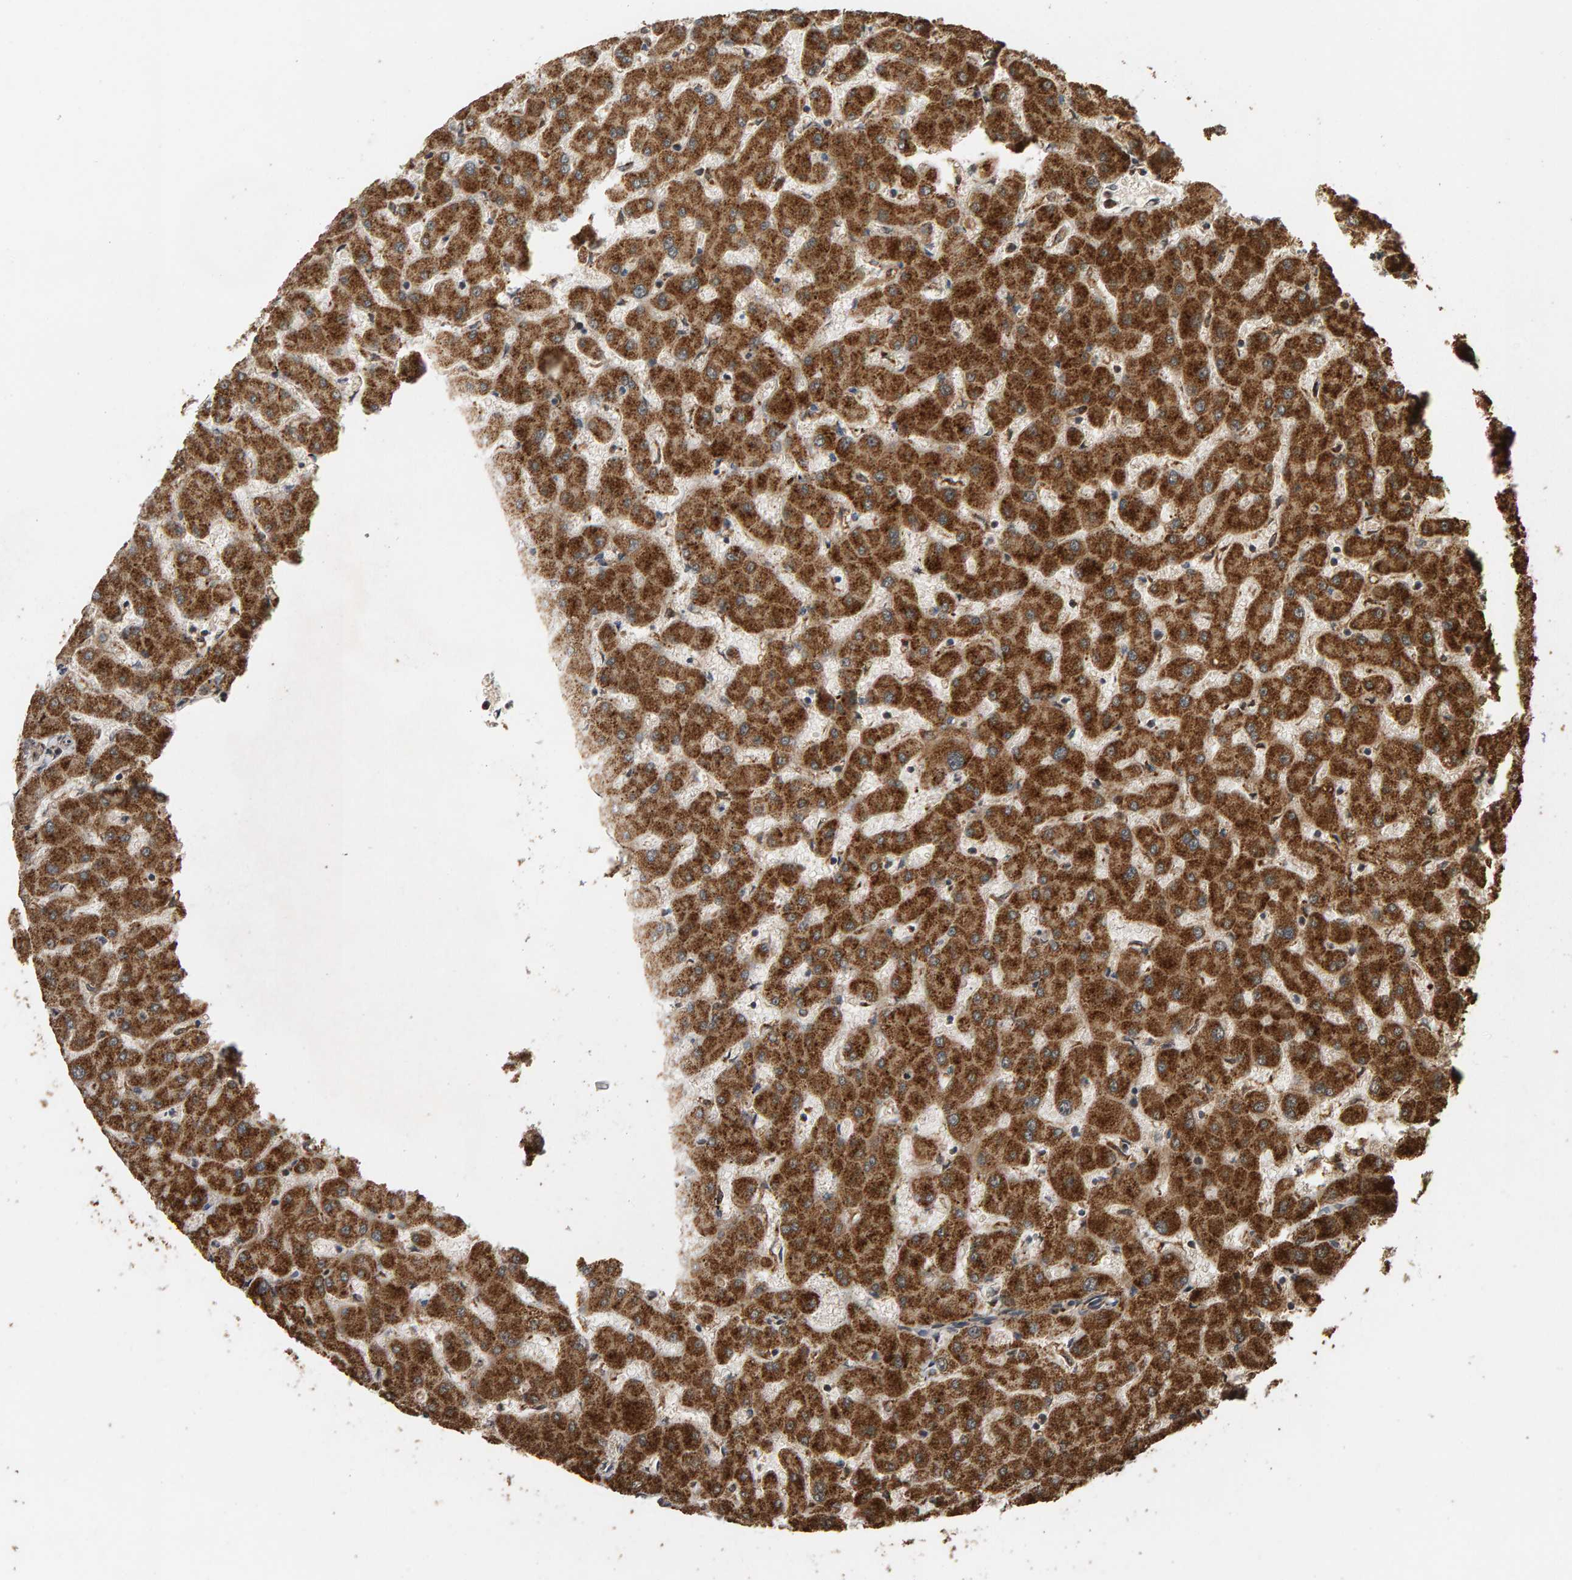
{"staining": {"intensity": "weak", "quantity": ">75%", "location": "cytoplasmic/membranous"}, "tissue": "liver", "cell_type": "Cholangiocytes", "image_type": "normal", "snomed": [{"axis": "morphology", "description": "Normal tissue, NOS"}, {"axis": "topography", "description": "Liver"}], "caption": "Brown immunohistochemical staining in benign human liver reveals weak cytoplasmic/membranous positivity in approximately >75% of cholangiocytes.", "gene": "GSTK1", "patient": {"sex": "female", "age": 63}}